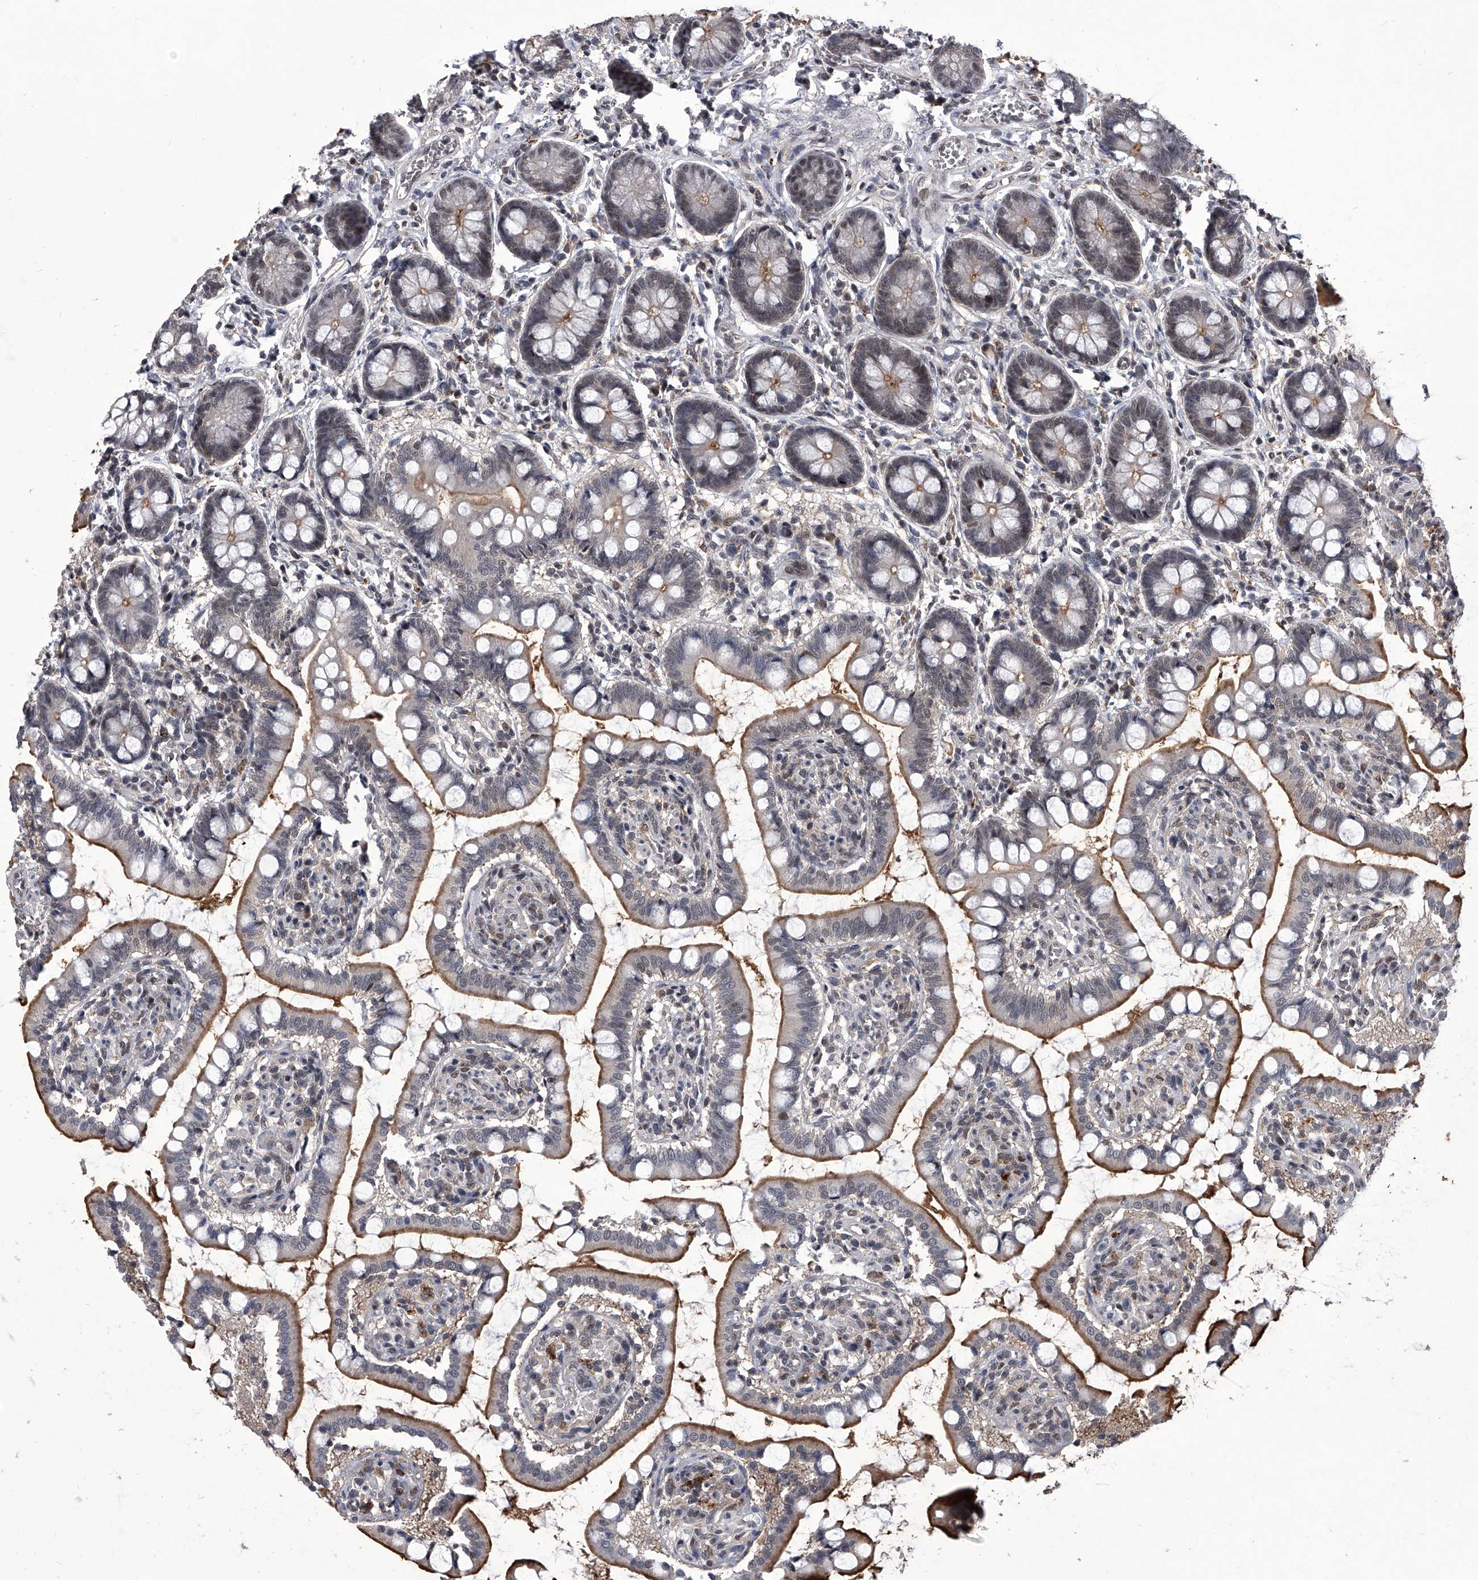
{"staining": {"intensity": "moderate", "quantity": "<25%", "location": "cytoplasmic/membranous"}, "tissue": "small intestine", "cell_type": "Glandular cells", "image_type": "normal", "snomed": [{"axis": "morphology", "description": "Normal tissue, NOS"}, {"axis": "topography", "description": "Small intestine"}], "caption": "Small intestine stained with DAB IHC reveals low levels of moderate cytoplasmic/membranous staining in approximately <25% of glandular cells. (DAB = brown stain, brightfield microscopy at high magnification).", "gene": "CMTR1", "patient": {"sex": "male", "age": 52}}